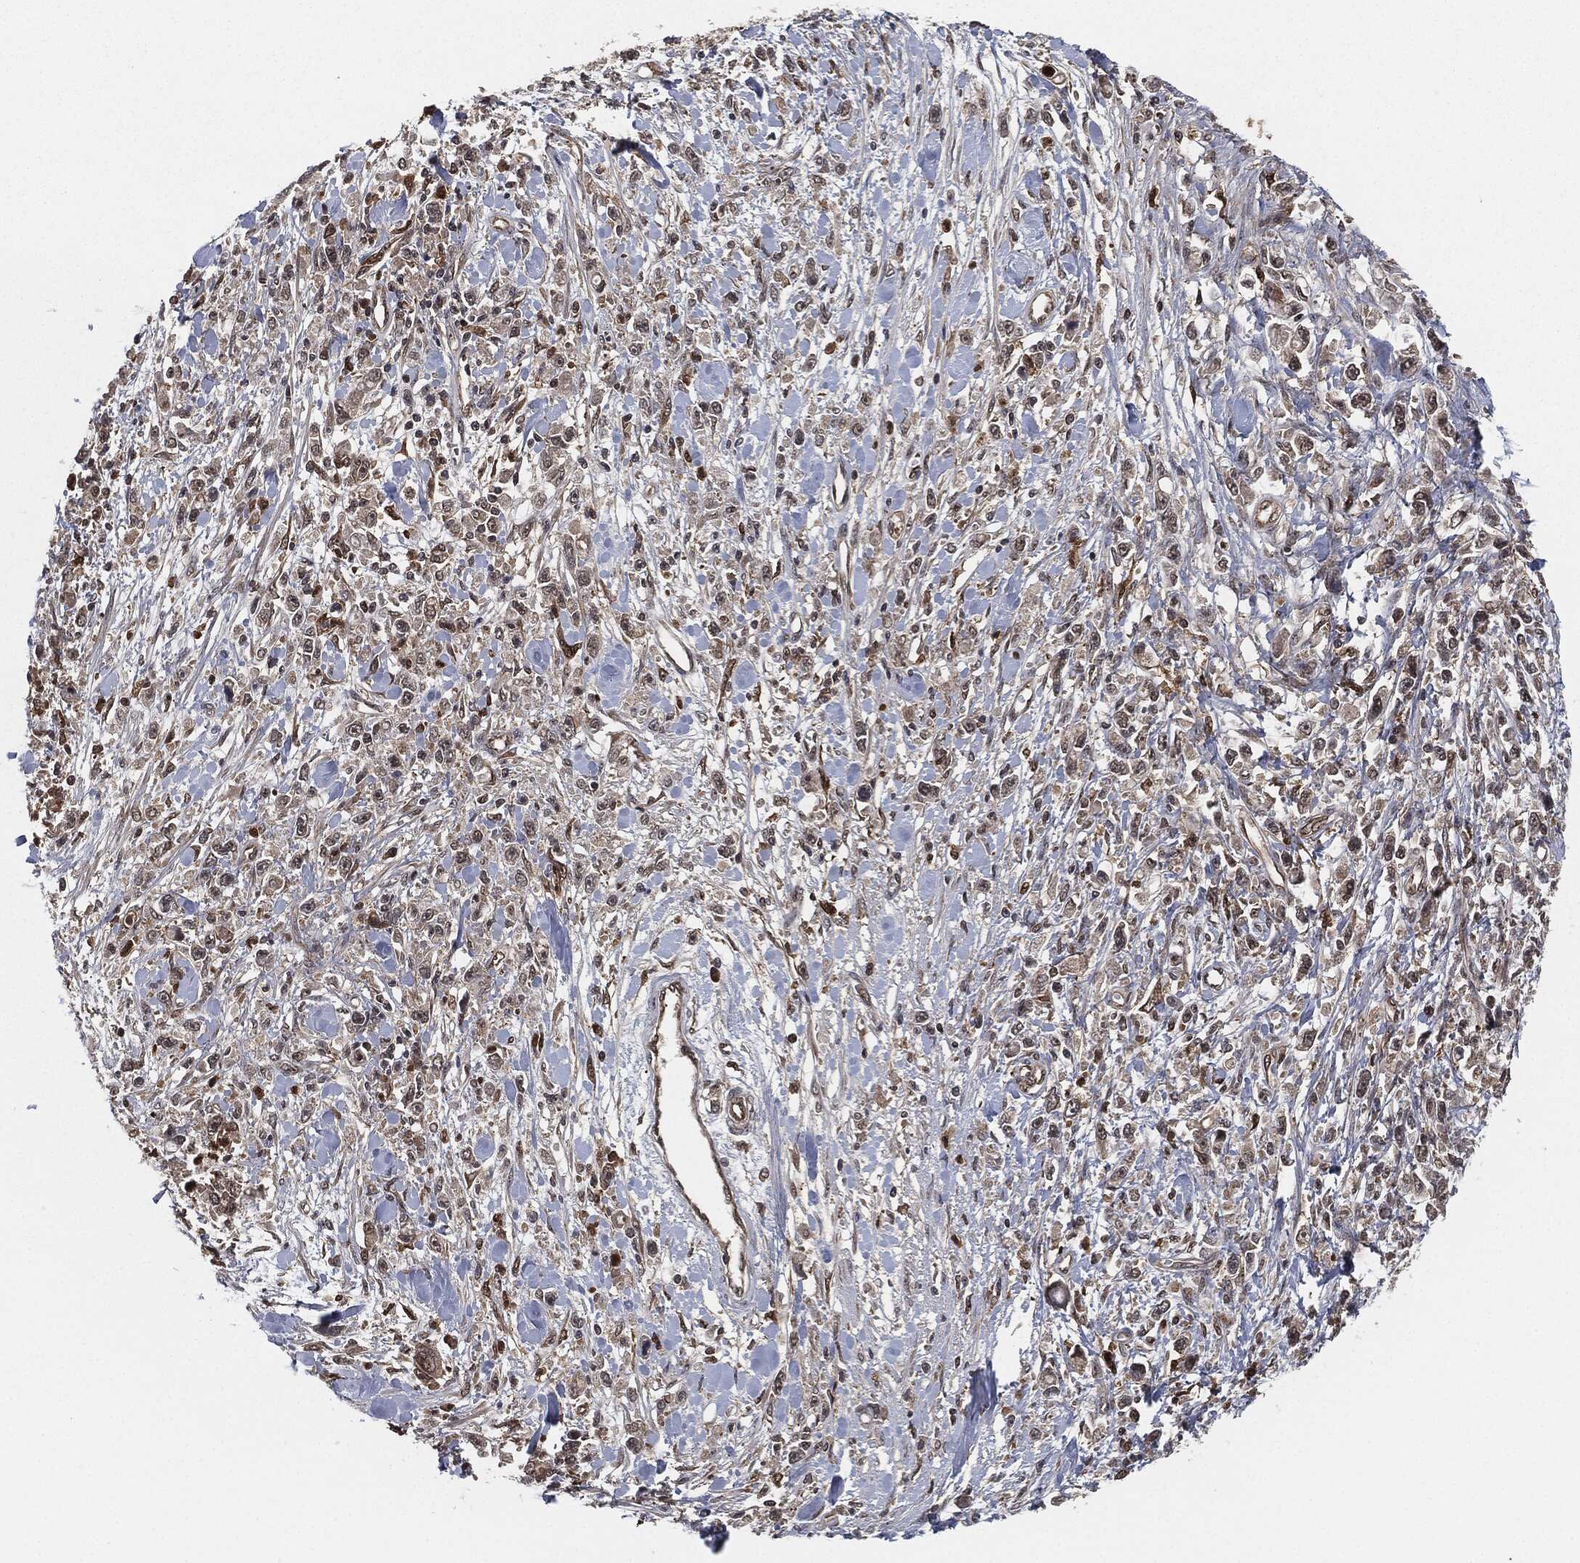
{"staining": {"intensity": "negative", "quantity": "none", "location": "none"}, "tissue": "stomach cancer", "cell_type": "Tumor cells", "image_type": "cancer", "snomed": [{"axis": "morphology", "description": "Adenocarcinoma, NOS"}, {"axis": "topography", "description": "Stomach"}], "caption": "The IHC micrograph has no significant positivity in tumor cells of stomach adenocarcinoma tissue. (DAB (3,3'-diaminobenzidine) immunohistochemistry, high magnification).", "gene": "CAPRIN2", "patient": {"sex": "female", "age": 59}}